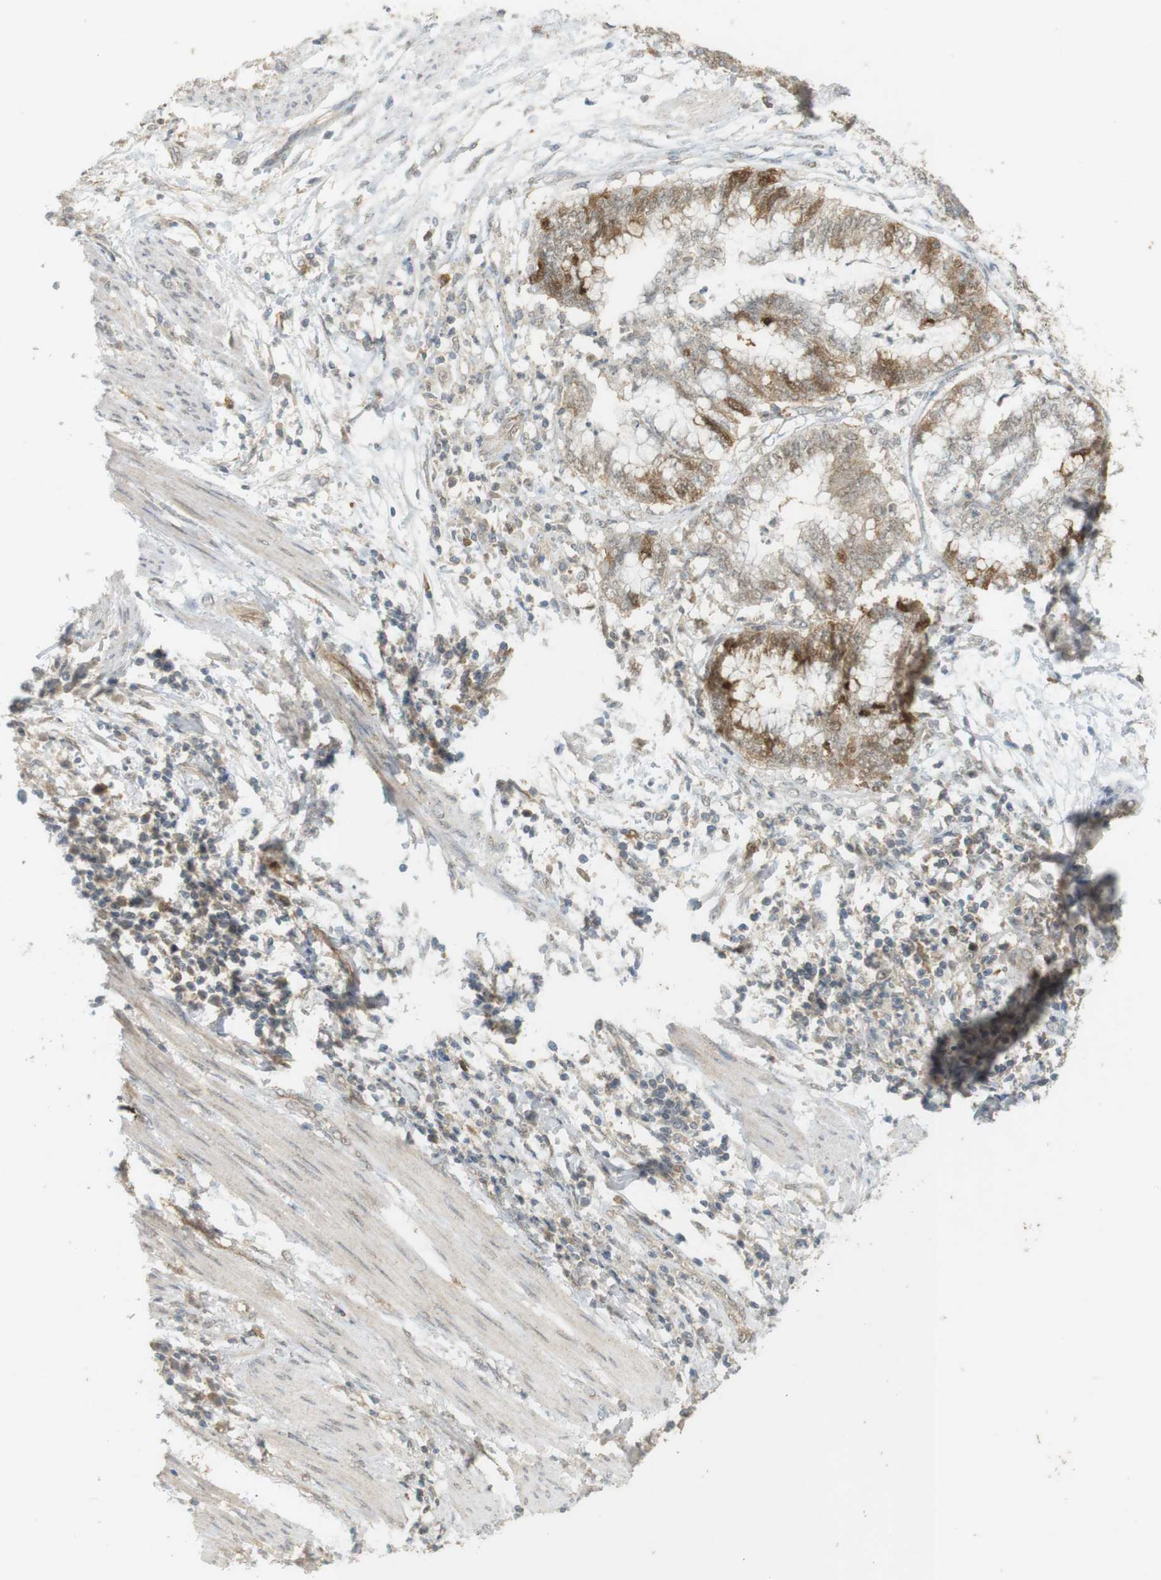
{"staining": {"intensity": "moderate", "quantity": "25%-75%", "location": "cytoplasmic/membranous"}, "tissue": "endometrial cancer", "cell_type": "Tumor cells", "image_type": "cancer", "snomed": [{"axis": "morphology", "description": "Necrosis, NOS"}, {"axis": "morphology", "description": "Adenocarcinoma, NOS"}, {"axis": "topography", "description": "Endometrium"}], "caption": "Moderate cytoplasmic/membranous positivity is present in about 25%-75% of tumor cells in adenocarcinoma (endometrial).", "gene": "TTK", "patient": {"sex": "female", "age": 79}}